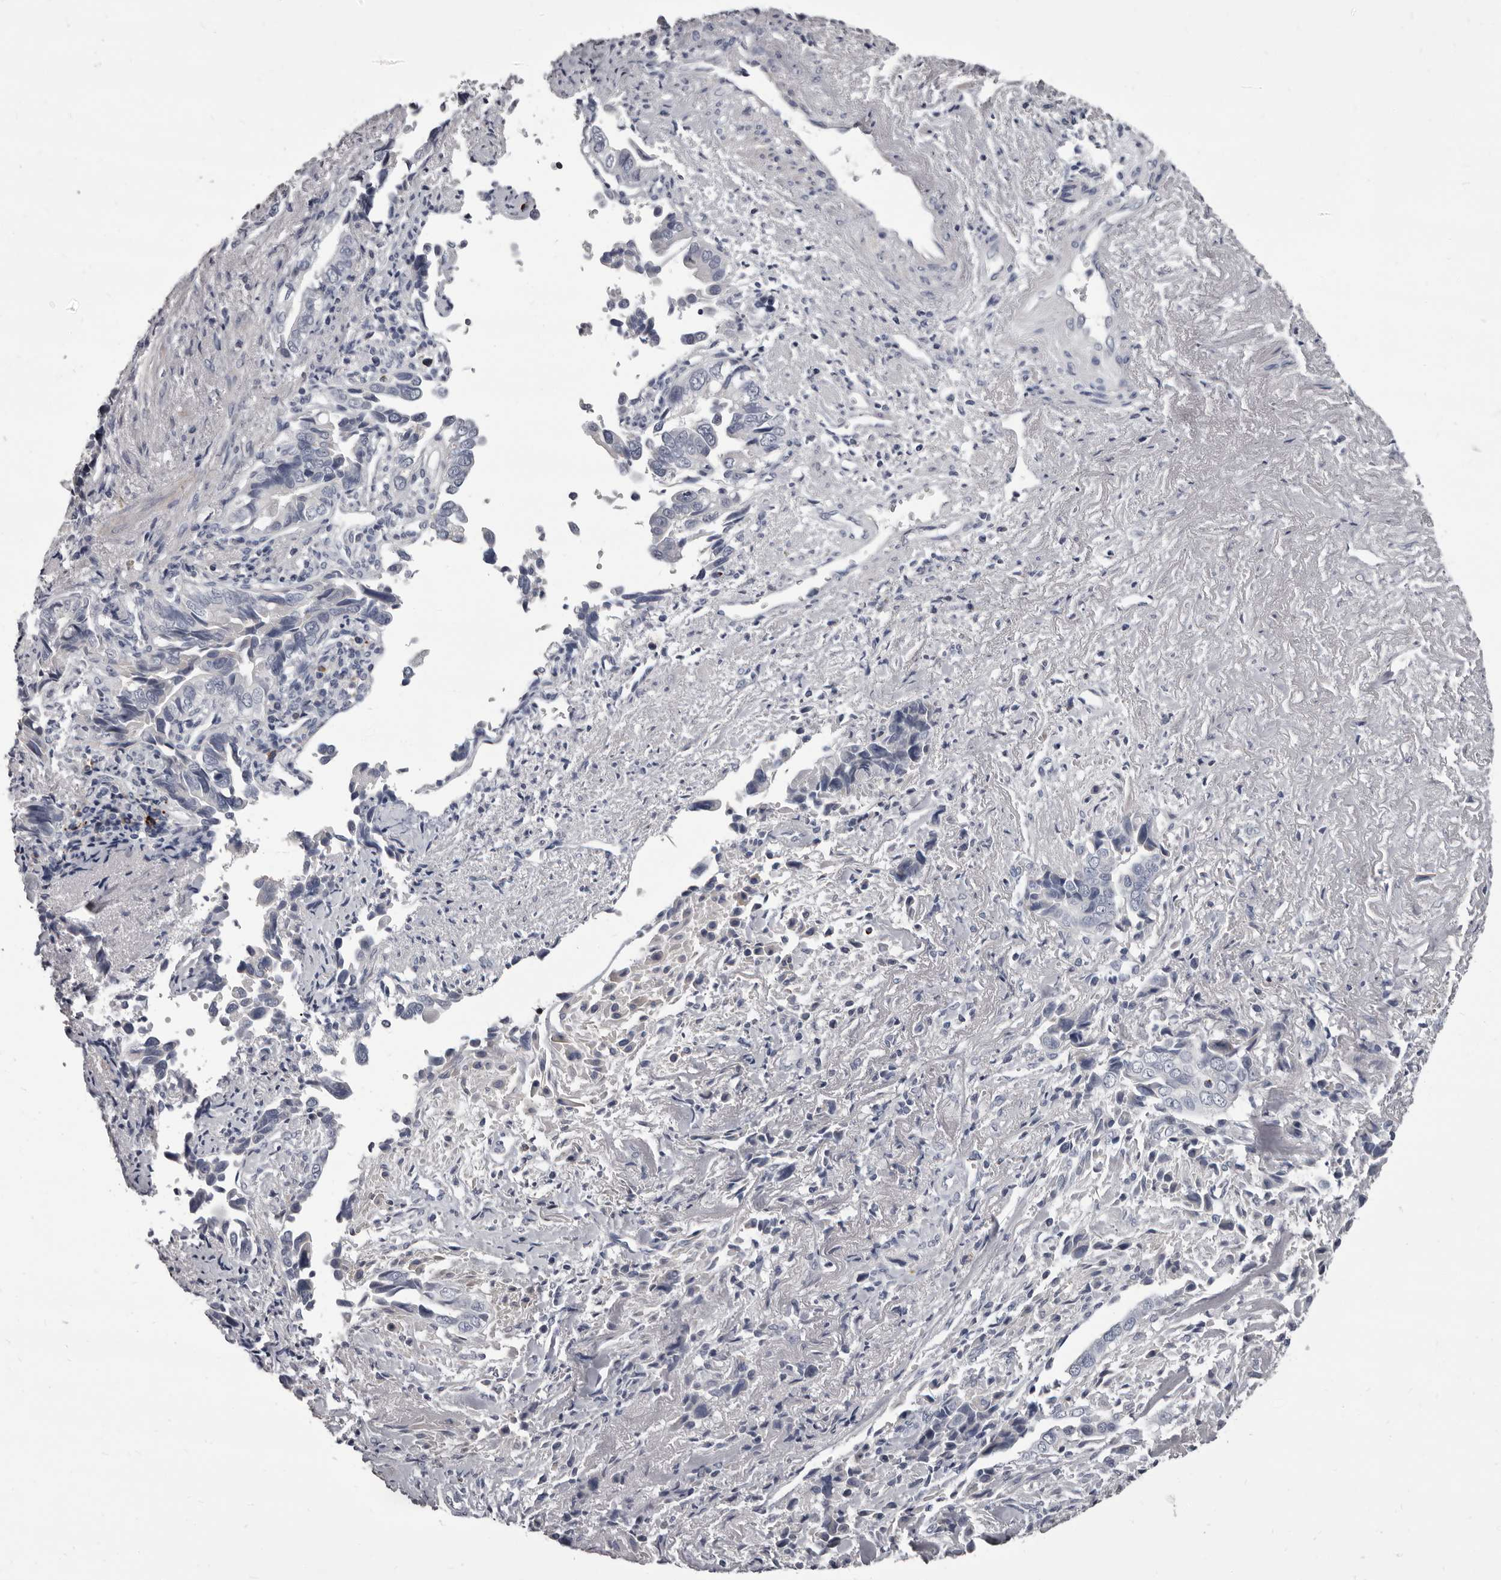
{"staining": {"intensity": "negative", "quantity": "none", "location": "none"}, "tissue": "liver cancer", "cell_type": "Tumor cells", "image_type": "cancer", "snomed": [{"axis": "morphology", "description": "Cholangiocarcinoma"}, {"axis": "topography", "description": "Liver"}], "caption": "DAB immunohistochemical staining of human cholangiocarcinoma (liver) shows no significant staining in tumor cells.", "gene": "GZMH", "patient": {"sex": "female", "age": 79}}